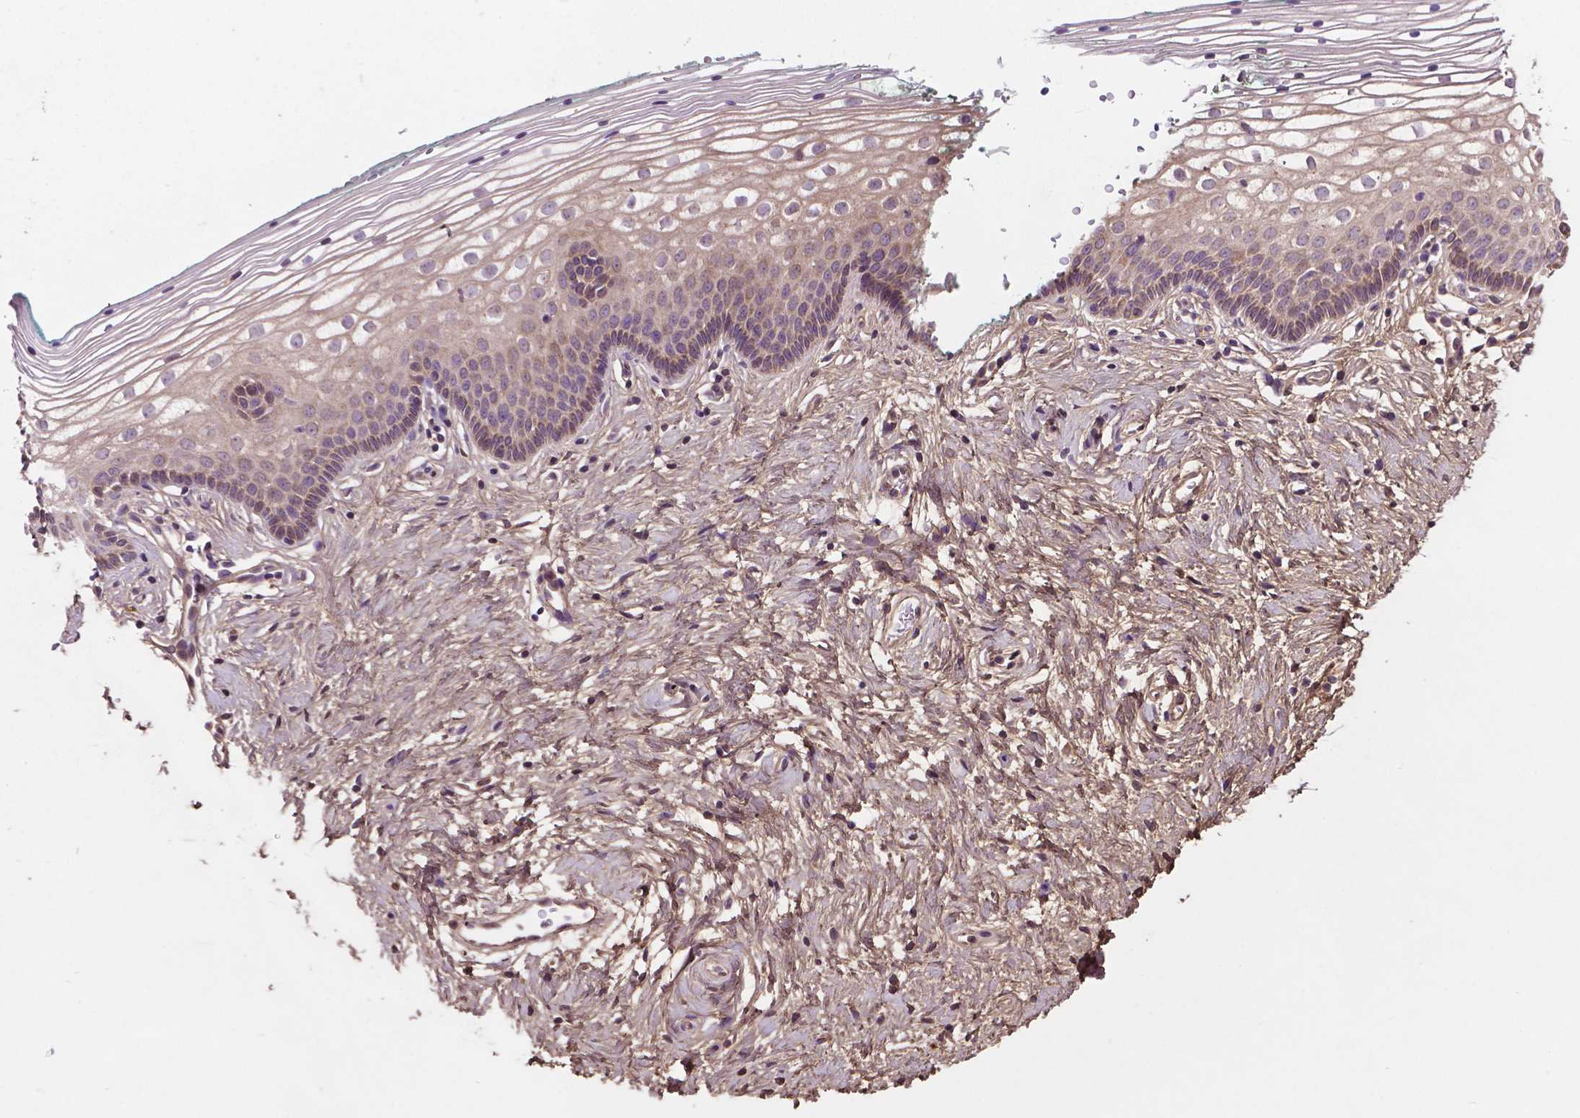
{"staining": {"intensity": "weak", "quantity": "<25%", "location": "cytoplasmic/membranous"}, "tissue": "vagina", "cell_type": "Squamous epithelial cells", "image_type": "normal", "snomed": [{"axis": "morphology", "description": "Normal tissue, NOS"}, {"axis": "topography", "description": "Vagina"}], "caption": "Immunohistochemistry photomicrograph of unremarkable vagina: vagina stained with DAB (3,3'-diaminobenzidine) shows no significant protein staining in squamous epithelial cells.", "gene": "GJA9", "patient": {"sex": "female", "age": 36}}